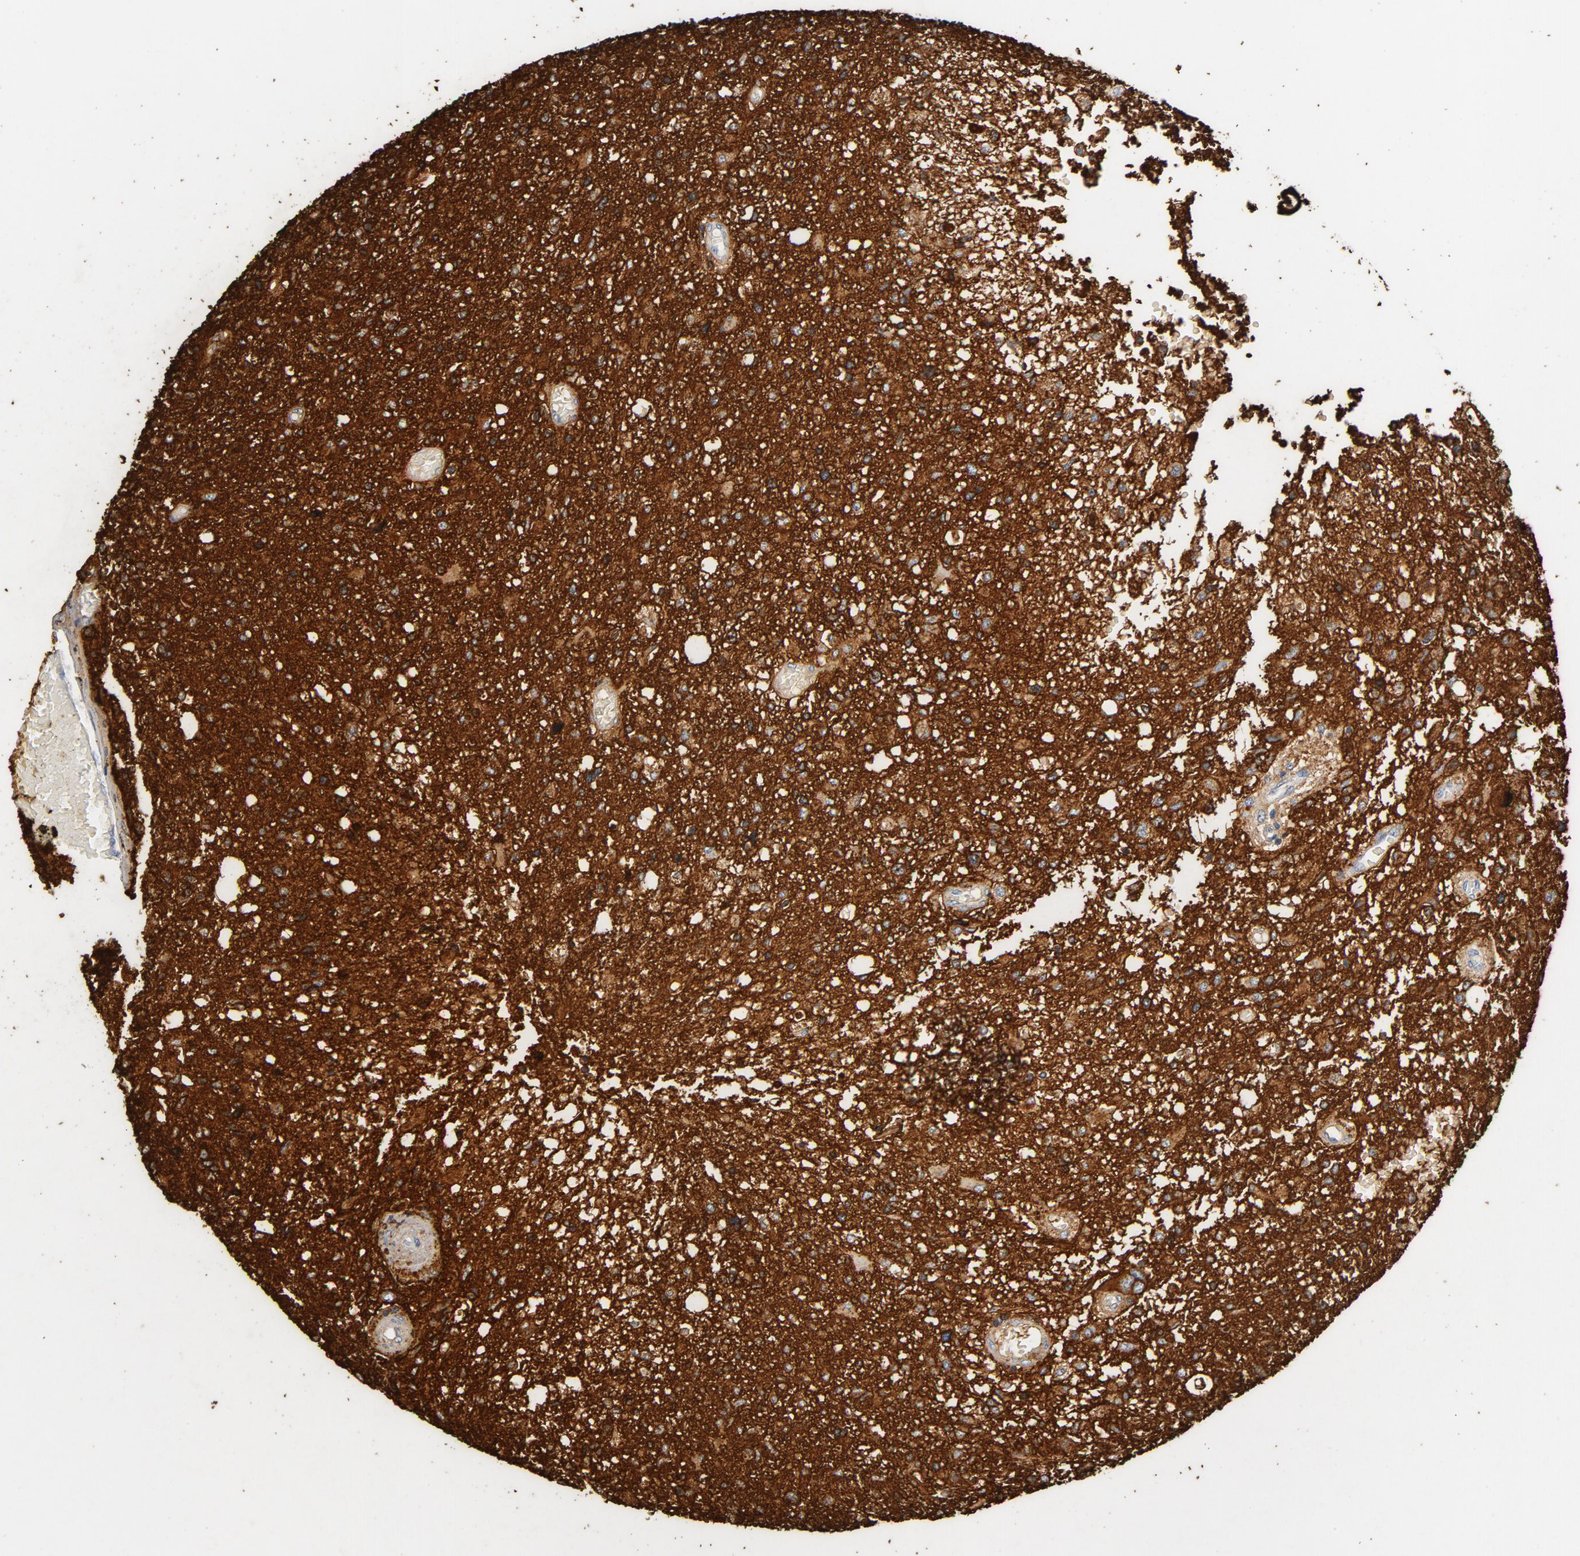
{"staining": {"intensity": "strong", "quantity": ">75%", "location": "cytoplasmic/membranous"}, "tissue": "glioma", "cell_type": "Tumor cells", "image_type": "cancer", "snomed": [{"axis": "morphology", "description": "Glioma, malignant, High grade"}, {"axis": "topography", "description": "Cerebral cortex"}], "caption": "The photomicrograph displays immunohistochemical staining of malignant glioma (high-grade). There is strong cytoplasmic/membranous expression is seen in about >75% of tumor cells. Ihc stains the protein in brown and the nuclei are stained blue.", "gene": "PTPRB", "patient": {"sex": "male", "age": 76}}